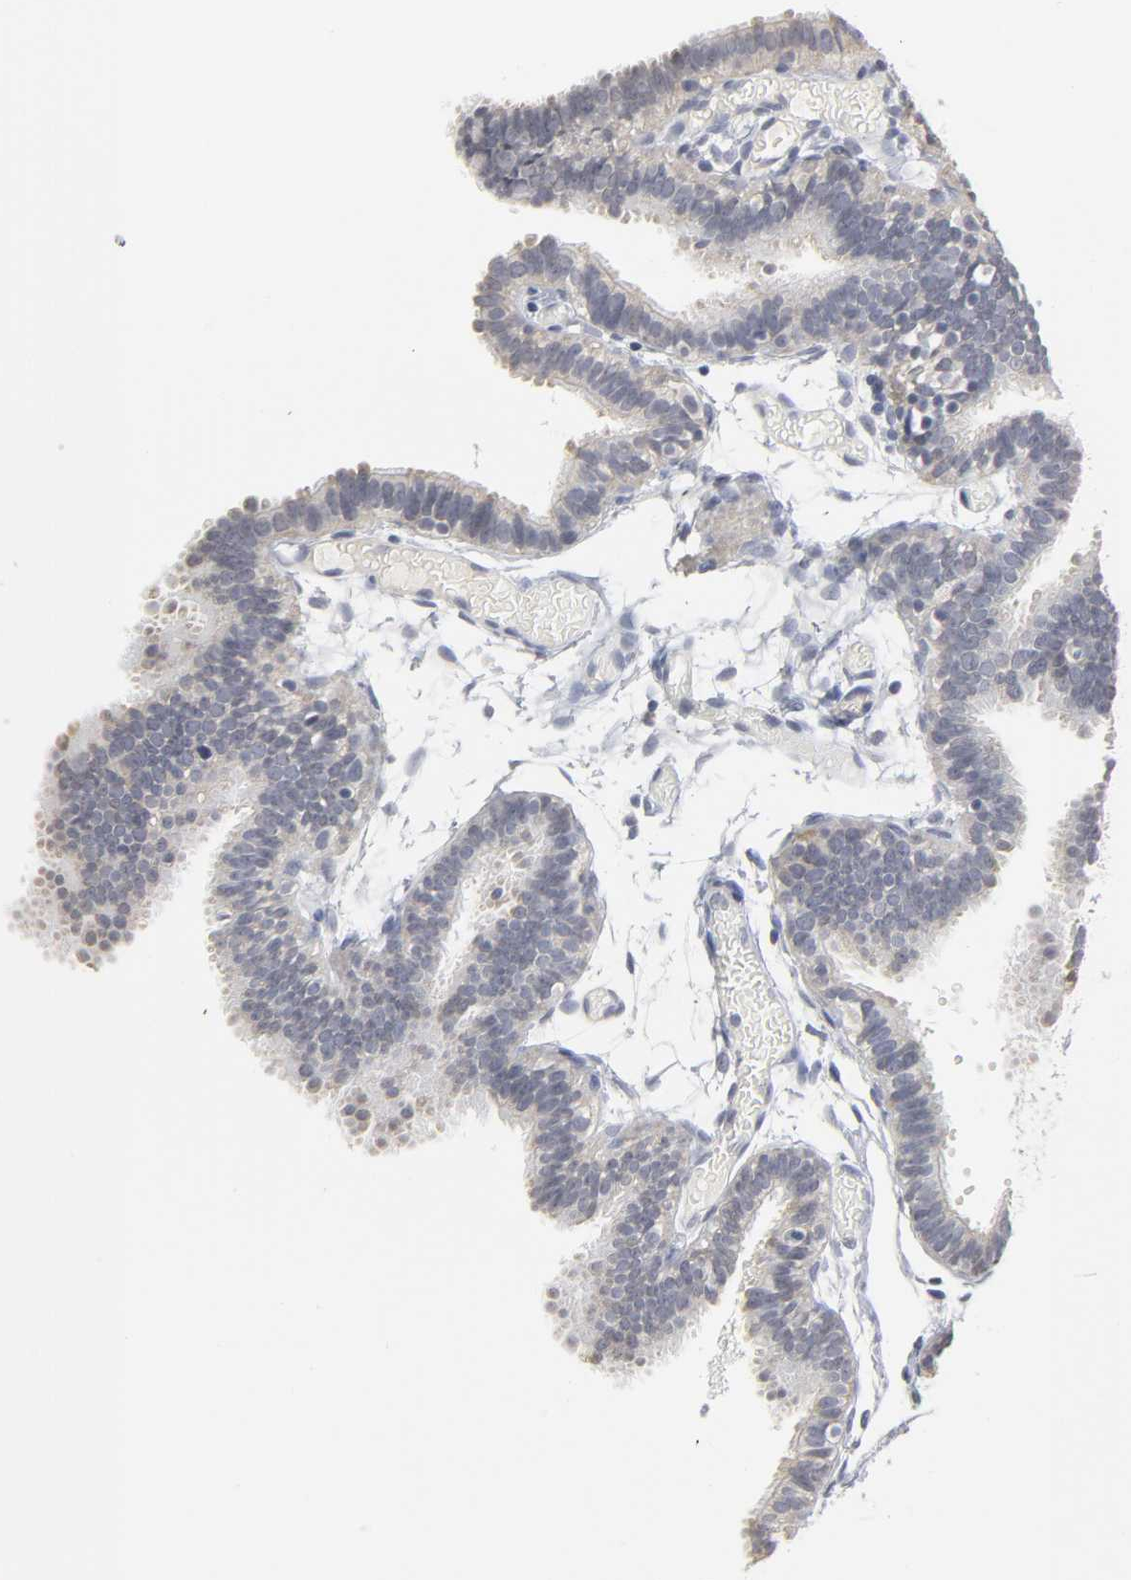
{"staining": {"intensity": "weak", "quantity": "<25%", "location": "cytoplasmic/membranous"}, "tissue": "fallopian tube", "cell_type": "Glandular cells", "image_type": "normal", "snomed": [{"axis": "morphology", "description": "Normal tissue, NOS"}, {"axis": "topography", "description": "Fallopian tube"}], "caption": "The image displays no staining of glandular cells in unremarkable fallopian tube.", "gene": "TCAP", "patient": {"sex": "female", "age": 29}}